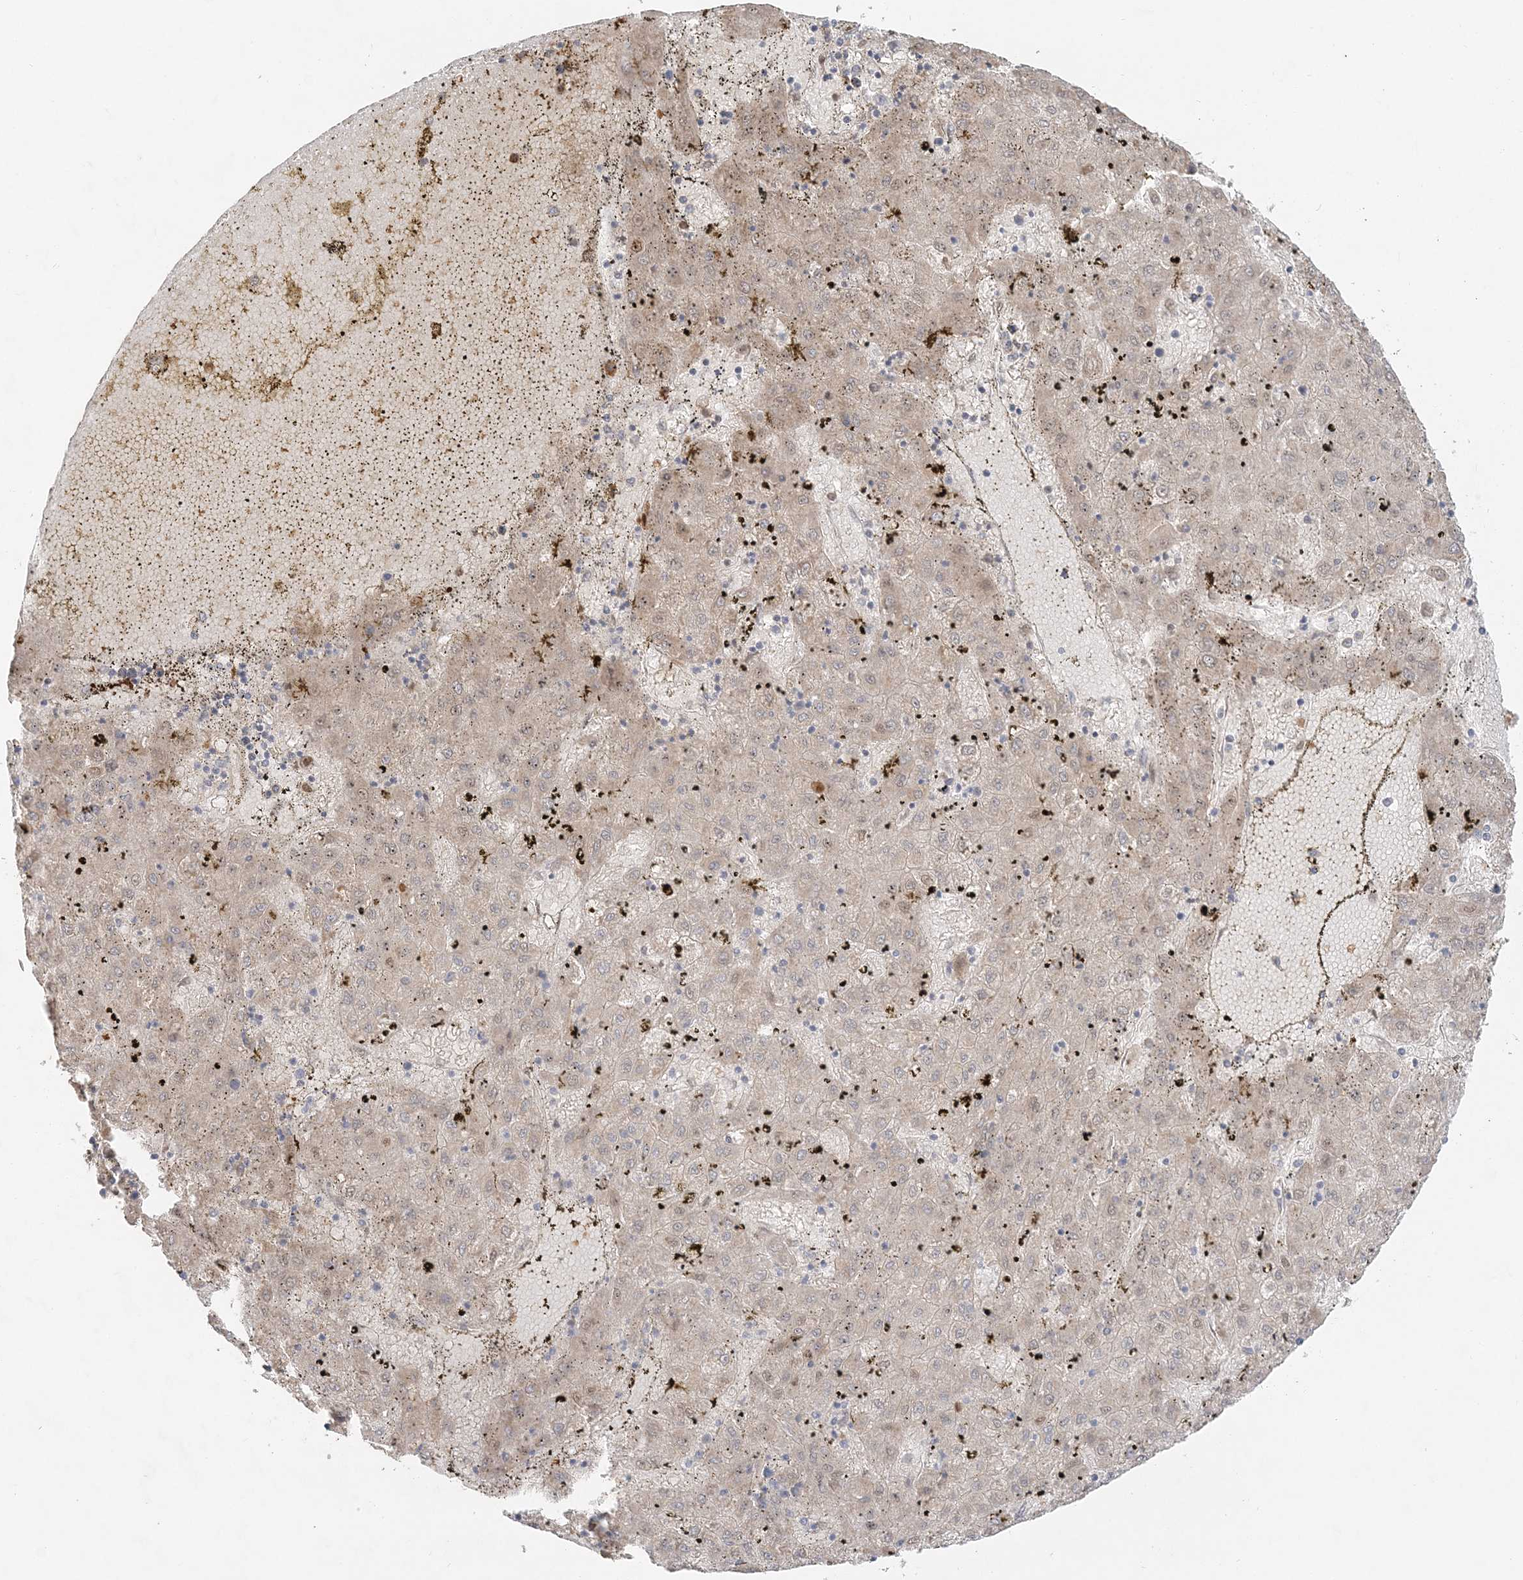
{"staining": {"intensity": "weak", "quantity": ">75%", "location": "cytoplasmic/membranous"}, "tissue": "liver cancer", "cell_type": "Tumor cells", "image_type": "cancer", "snomed": [{"axis": "morphology", "description": "Carcinoma, Hepatocellular, NOS"}, {"axis": "topography", "description": "Liver"}], "caption": "There is low levels of weak cytoplasmic/membranous positivity in tumor cells of hepatocellular carcinoma (liver), as demonstrated by immunohistochemical staining (brown color).", "gene": "RAB14", "patient": {"sex": "male", "age": 72}}